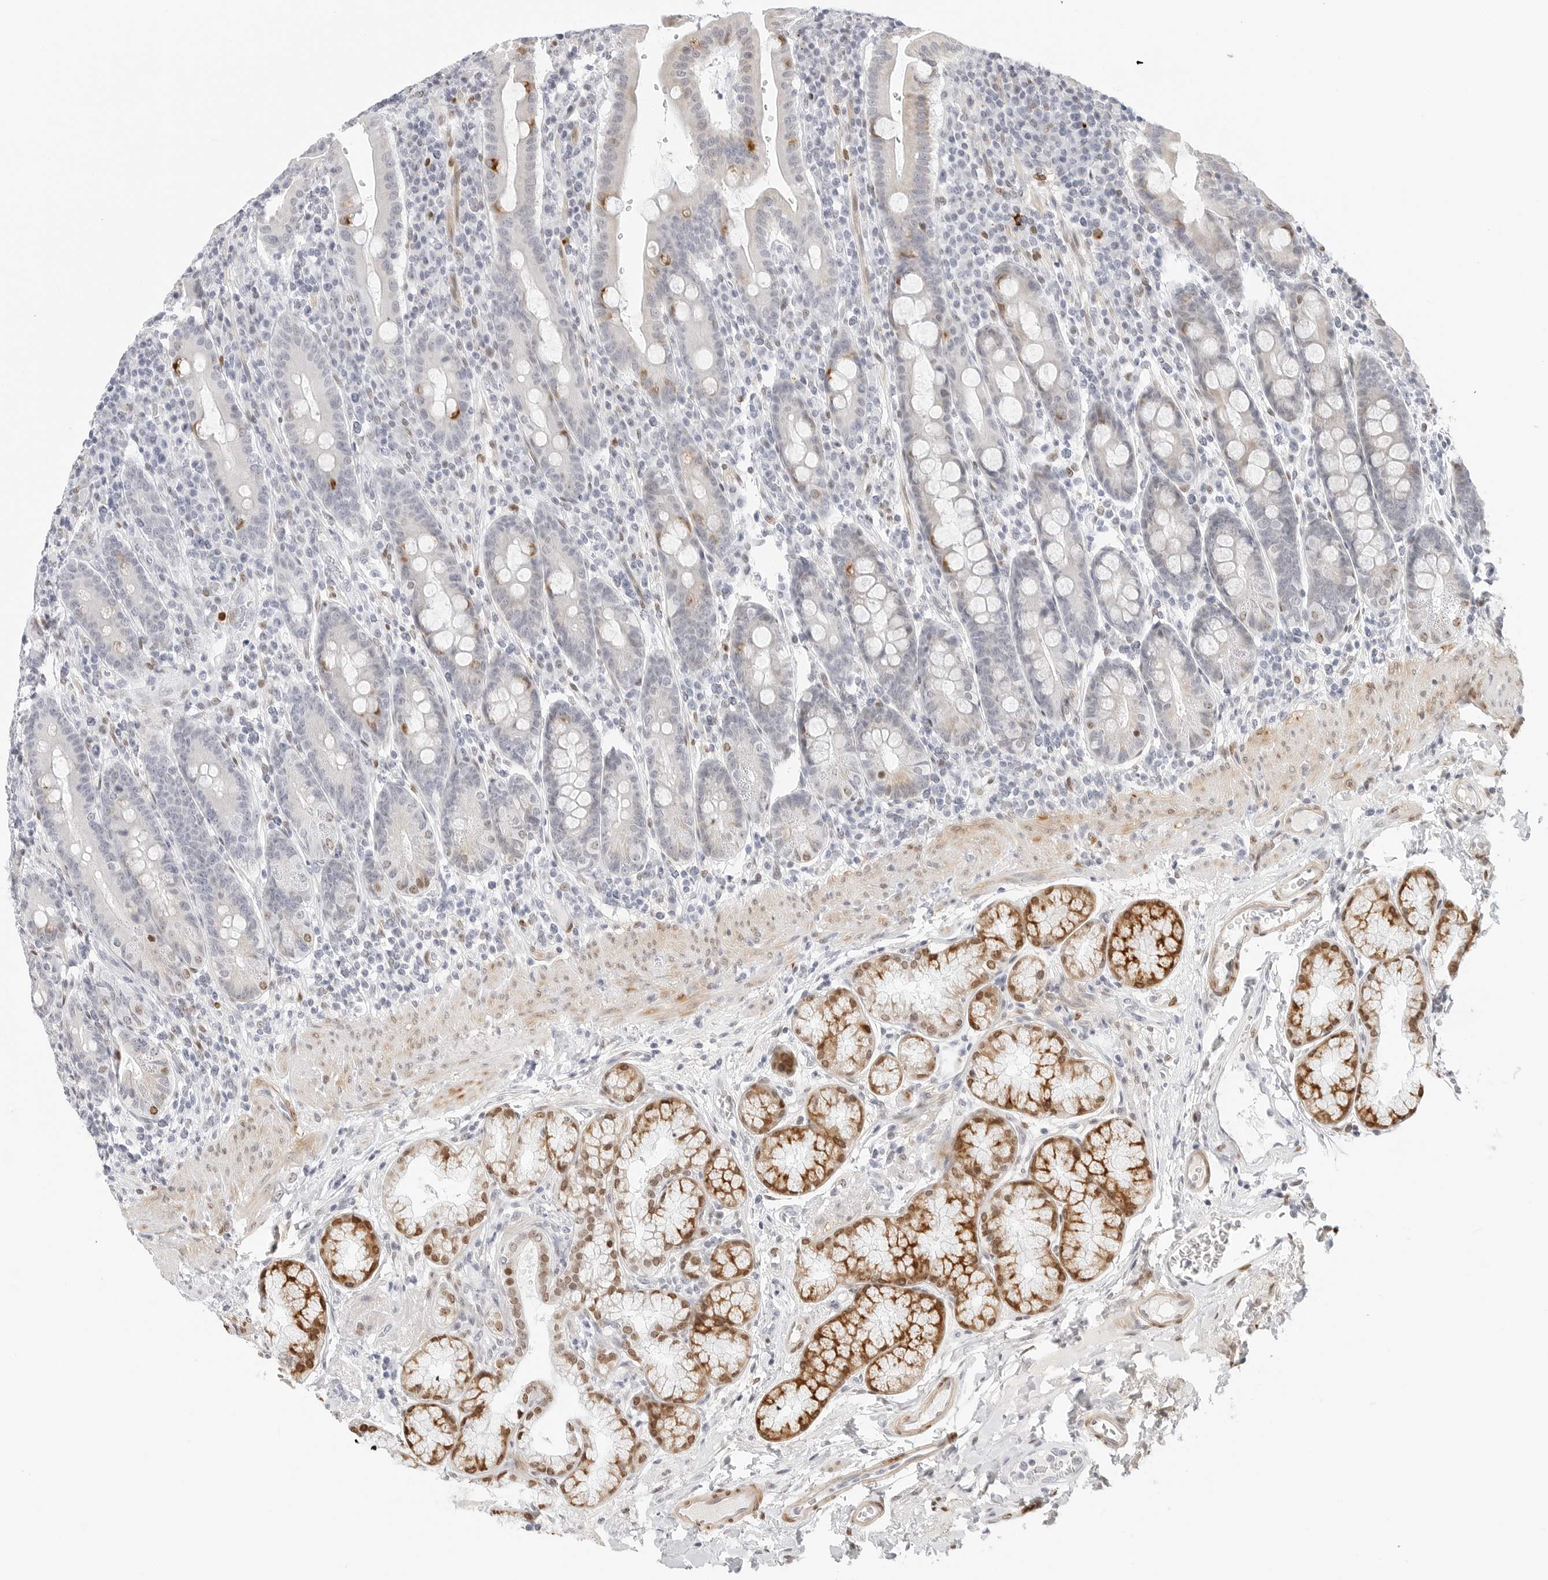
{"staining": {"intensity": "strong", "quantity": "<25%", "location": "cytoplasmic/membranous"}, "tissue": "duodenum", "cell_type": "Glandular cells", "image_type": "normal", "snomed": [{"axis": "morphology", "description": "Normal tissue, NOS"}, {"axis": "morphology", "description": "Adenocarcinoma, NOS"}, {"axis": "topography", "description": "Pancreas"}, {"axis": "topography", "description": "Duodenum"}], "caption": "The histopathology image demonstrates staining of normal duodenum, revealing strong cytoplasmic/membranous protein staining (brown color) within glandular cells.", "gene": "SPIDR", "patient": {"sex": "male", "age": 50}}